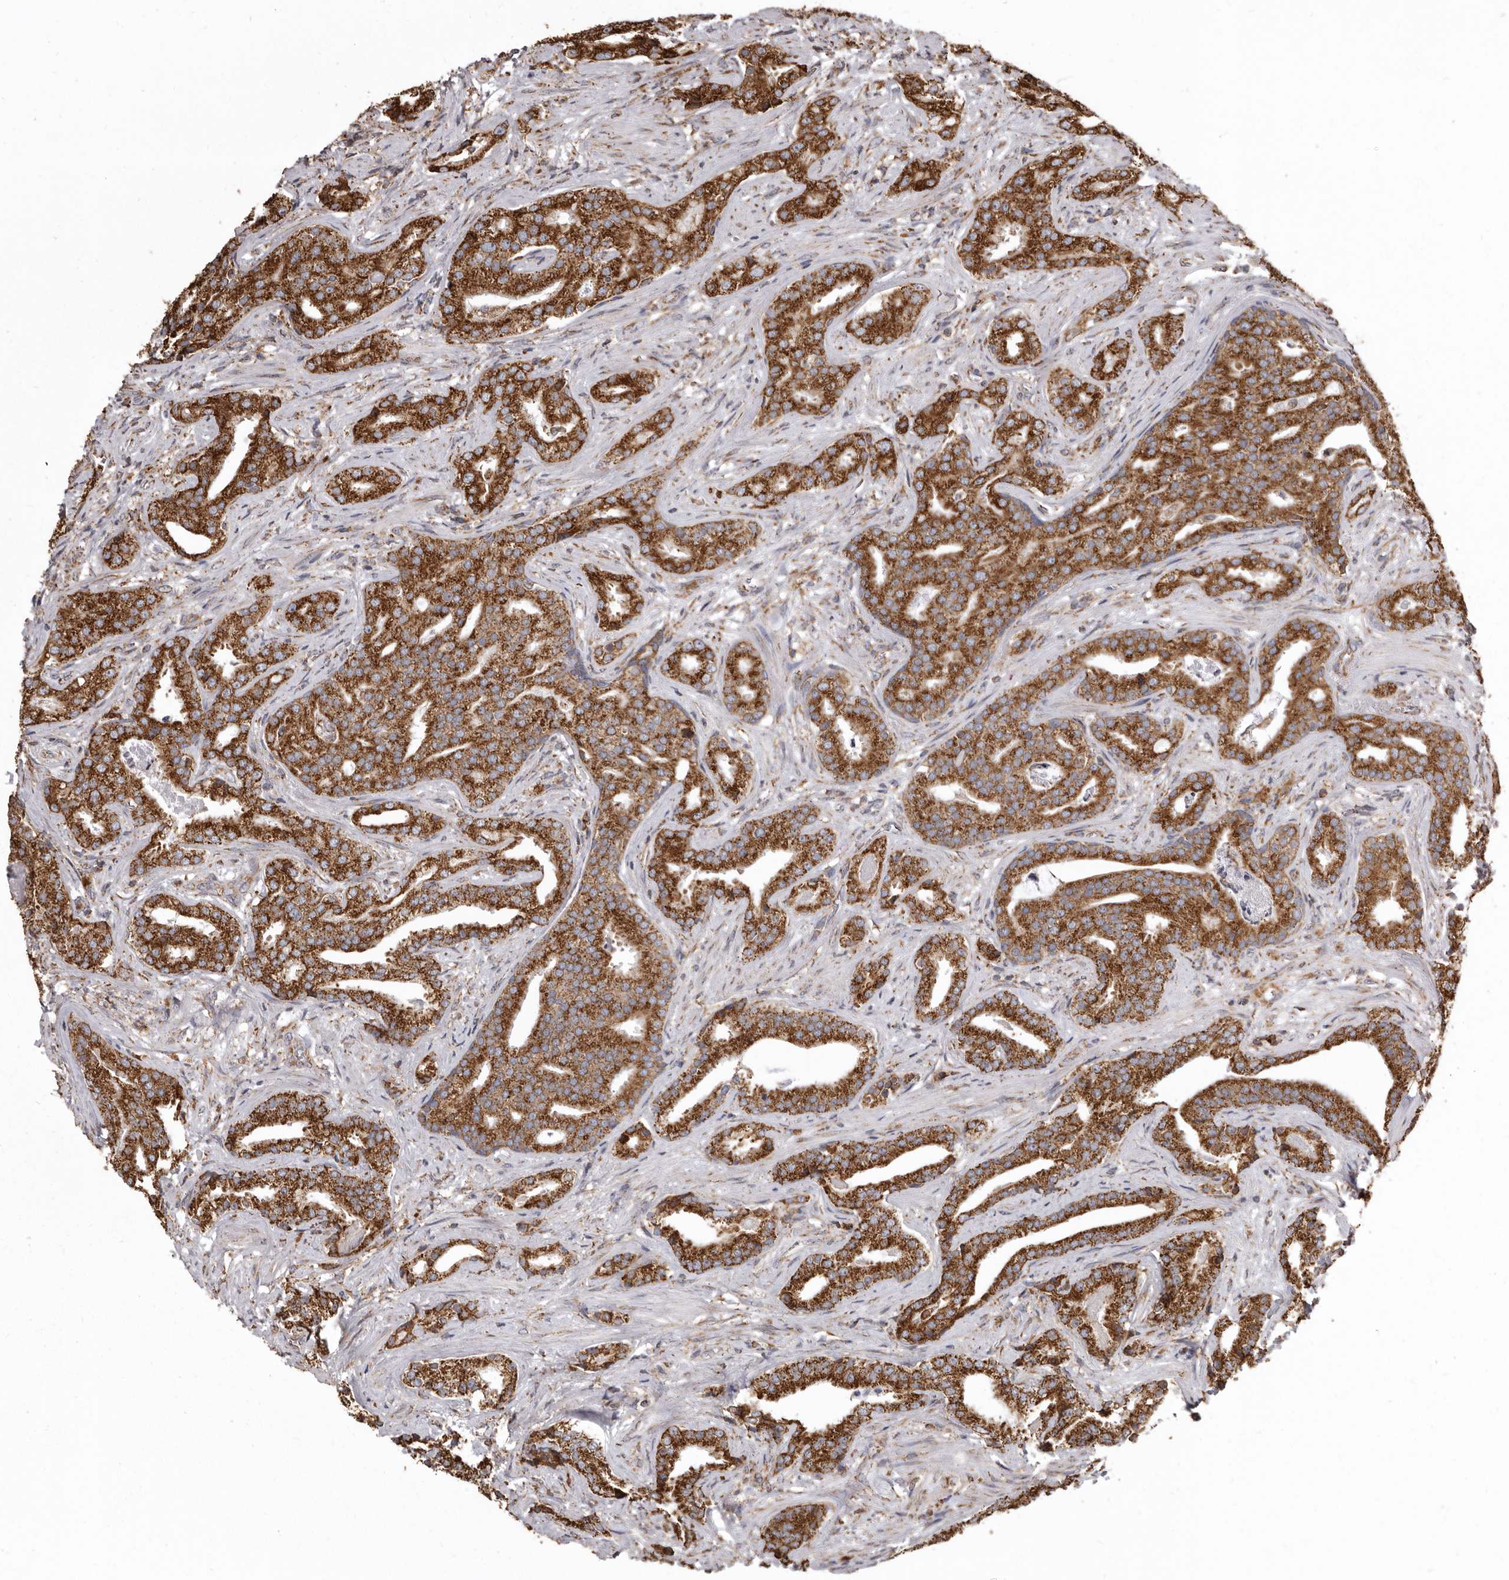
{"staining": {"intensity": "strong", "quantity": ">75%", "location": "cytoplasmic/membranous"}, "tissue": "prostate cancer", "cell_type": "Tumor cells", "image_type": "cancer", "snomed": [{"axis": "morphology", "description": "Adenocarcinoma, Low grade"}, {"axis": "topography", "description": "Prostate"}], "caption": "An immunohistochemistry (IHC) micrograph of neoplastic tissue is shown. Protein staining in brown shows strong cytoplasmic/membranous positivity in low-grade adenocarcinoma (prostate) within tumor cells. (DAB = brown stain, brightfield microscopy at high magnification).", "gene": "CDK5RAP3", "patient": {"sex": "male", "age": 67}}